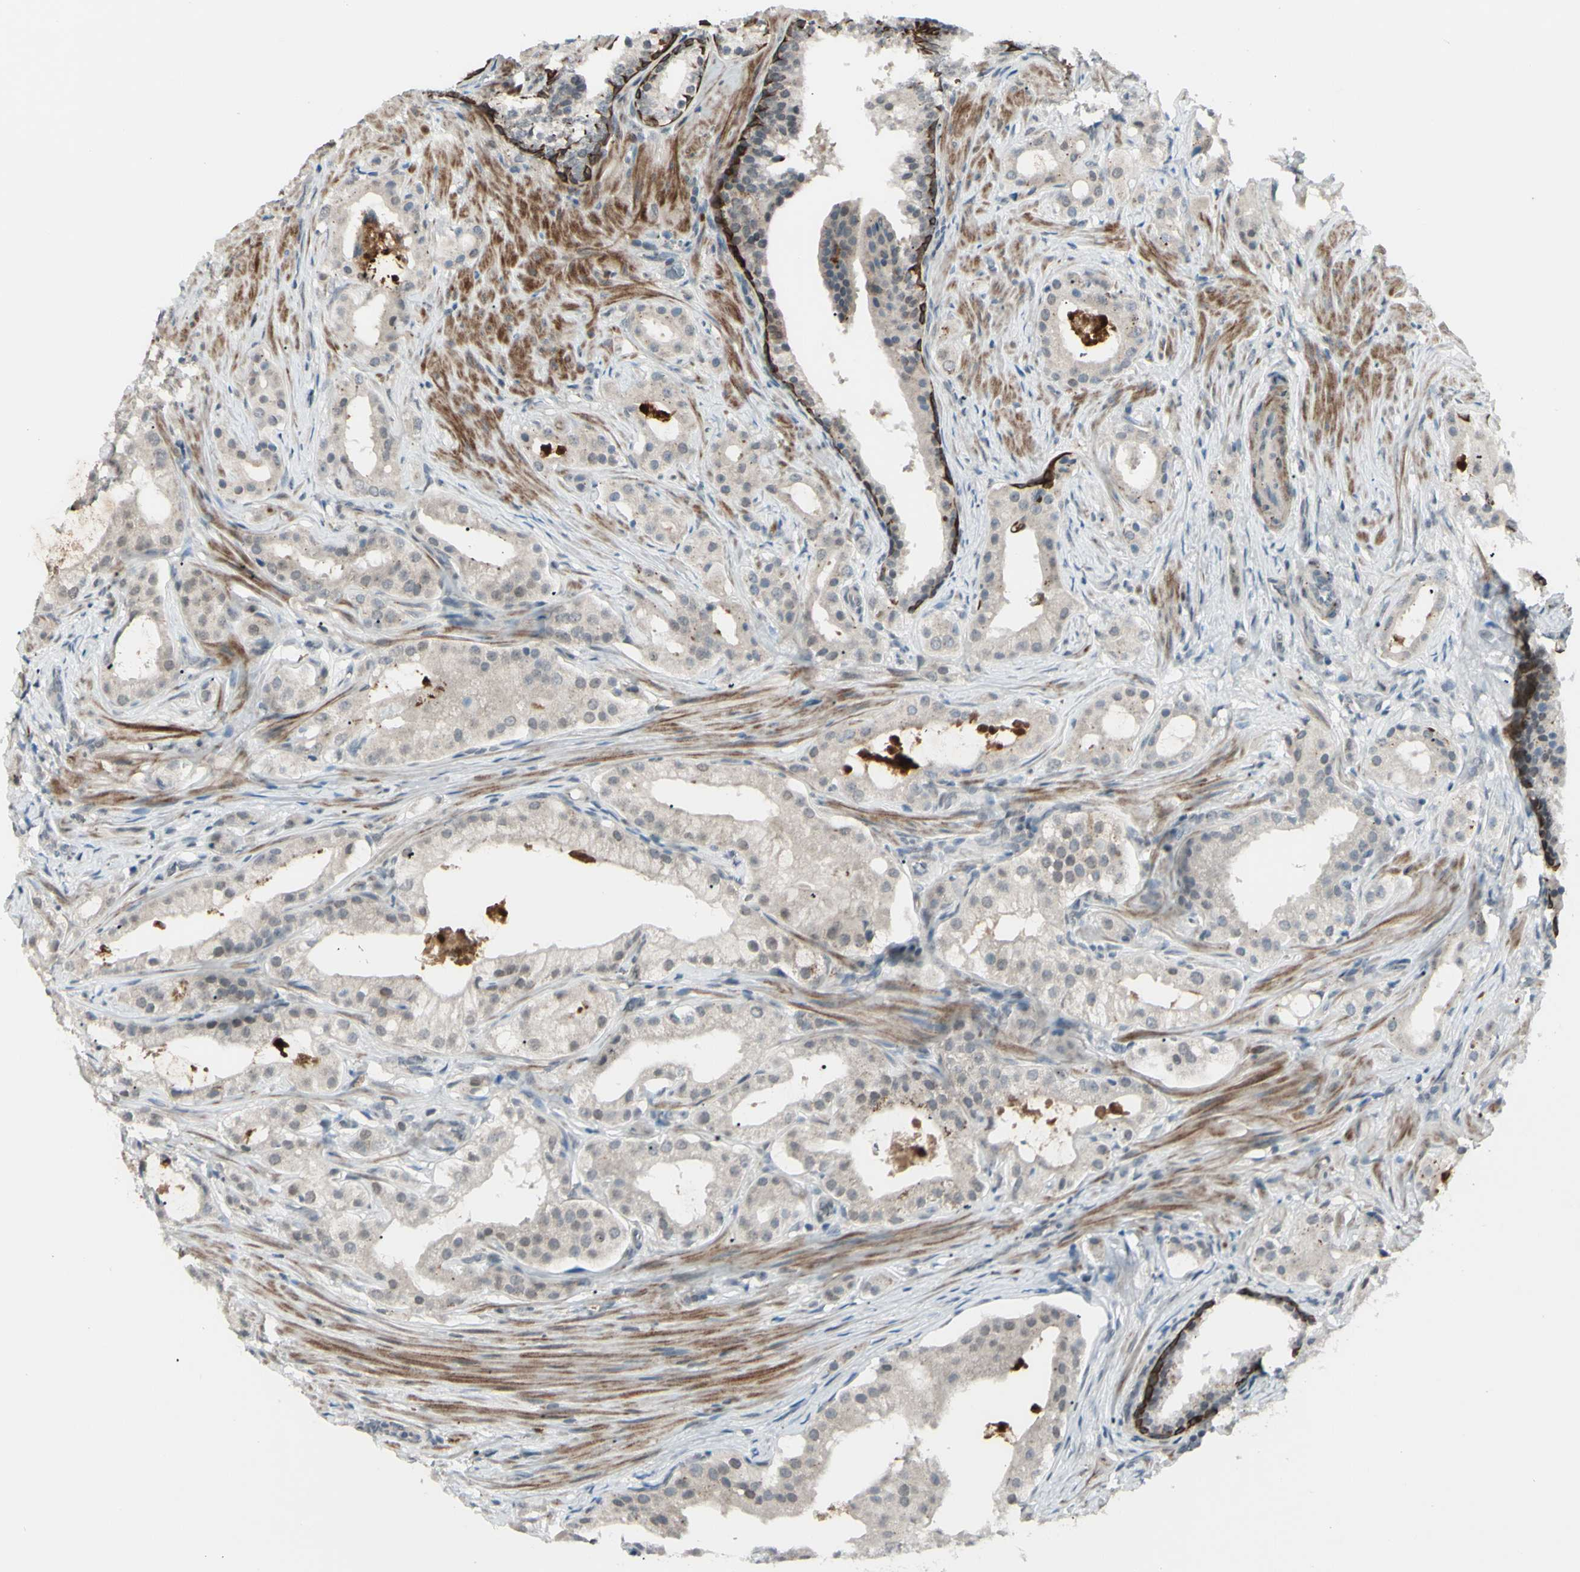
{"staining": {"intensity": "negative", "quantity": "none", "location": "none"}, "tissue": "prostate cancer", "cell_type": "Tumor cells", "image_type": "cancer", "snomed": [{"axis": "morphology", "description": "Adenocarcinoma, Low grade"}, {"axis": "topography", "description": "Prostate"}], "caption": "DAB (3,3'-diaminobenzidine) immunohistochemical staining of human prostate cancer (low-grade adenocarcinoma) demonstrates no significant expression in tumor cells.", "gene": "FGFR2", "patient": {"sex": "male", "age": 59}}